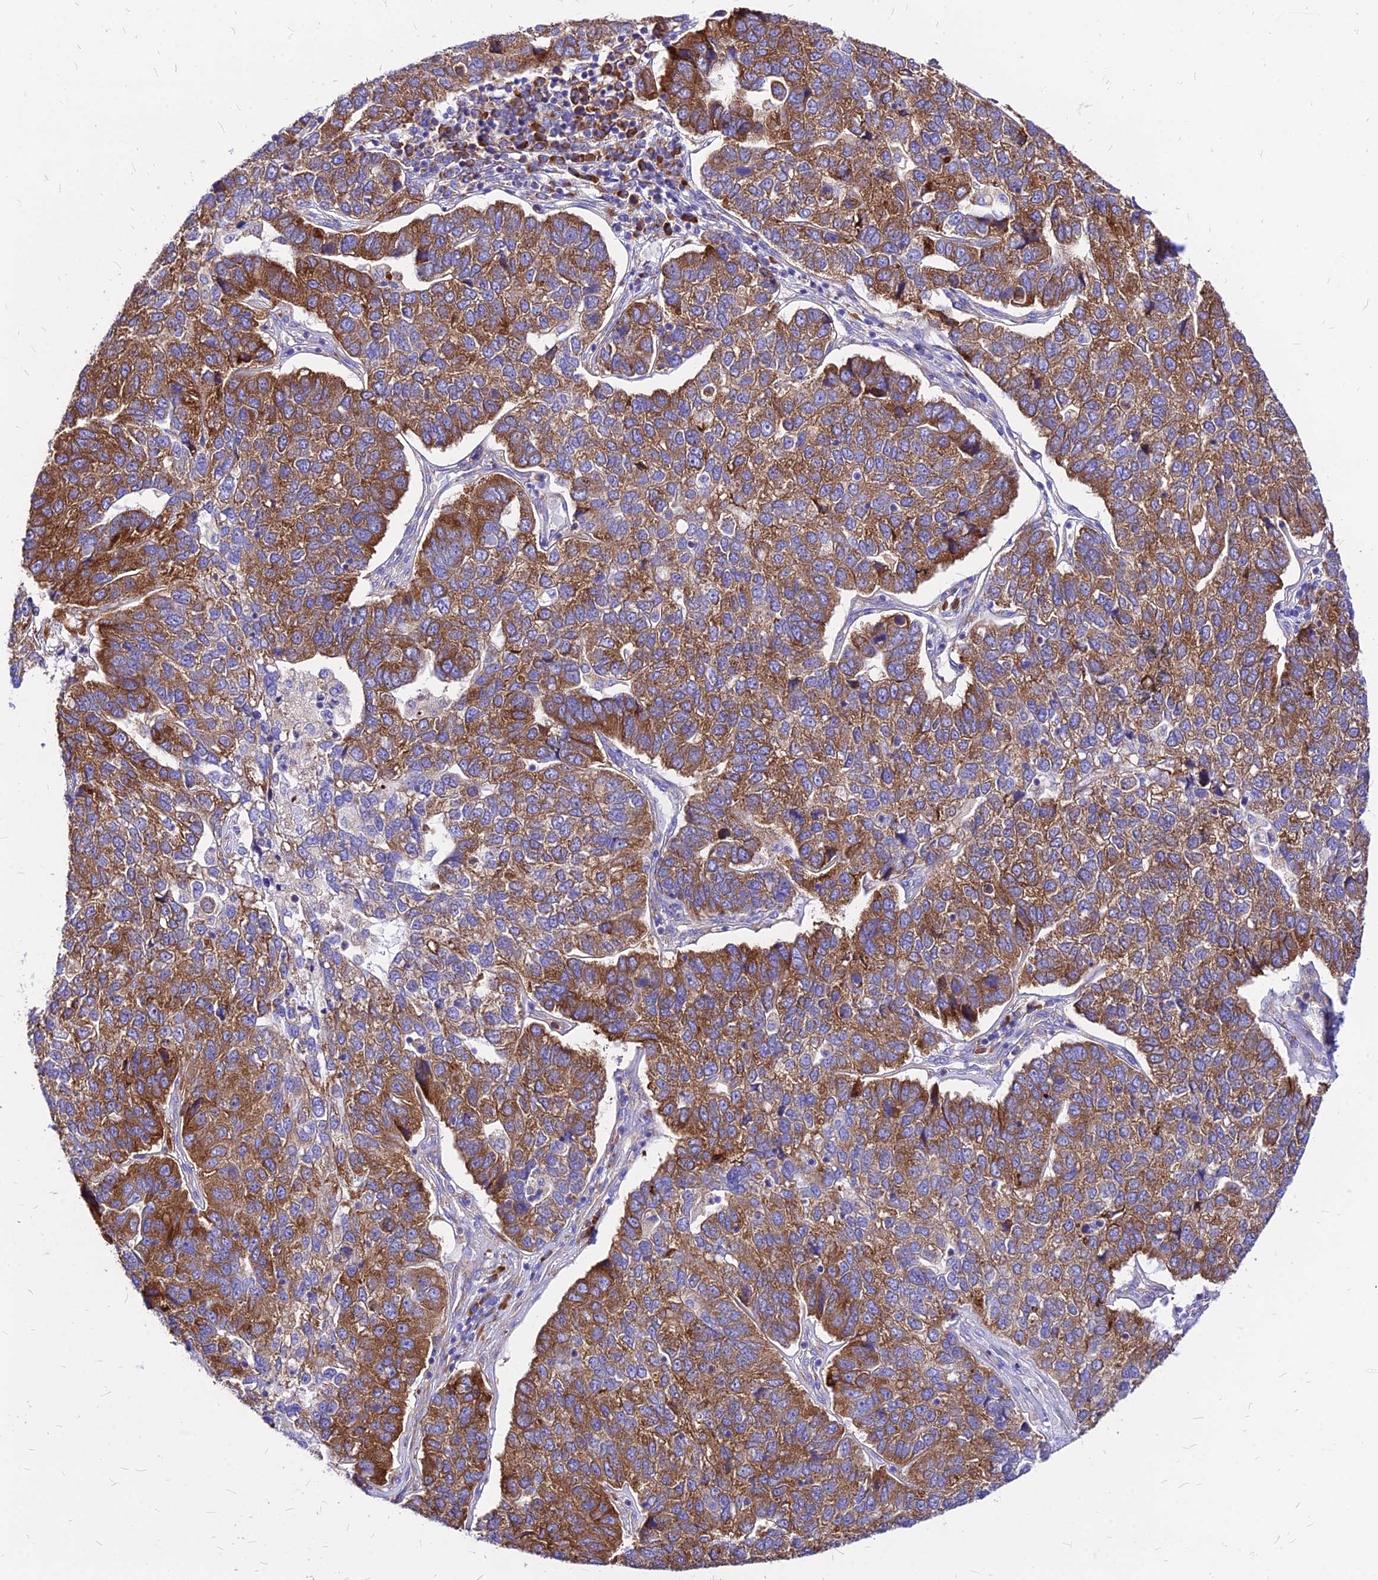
{"staining": {"intensity": "strong", "quantity": ">75%", "location": "cytoplasmic/membranous"}, "tissue": "pancreatic cancer", "cell_type": "Tumor cells", "image_type": "cancer", "snomed": [{"axis": "morphology", "description": "Adenocarcinoma, NOS"}, {"axis": "topography", "description": "Pancreas"}], "caption": "Protein expression analysis of pancreatic adenocarcinoma displays strong cytoplasmic/membranous staining in approximately >75% of tumor cells.", "gene": "RPL19", "patient": {"sex": "female", "age": 61}}